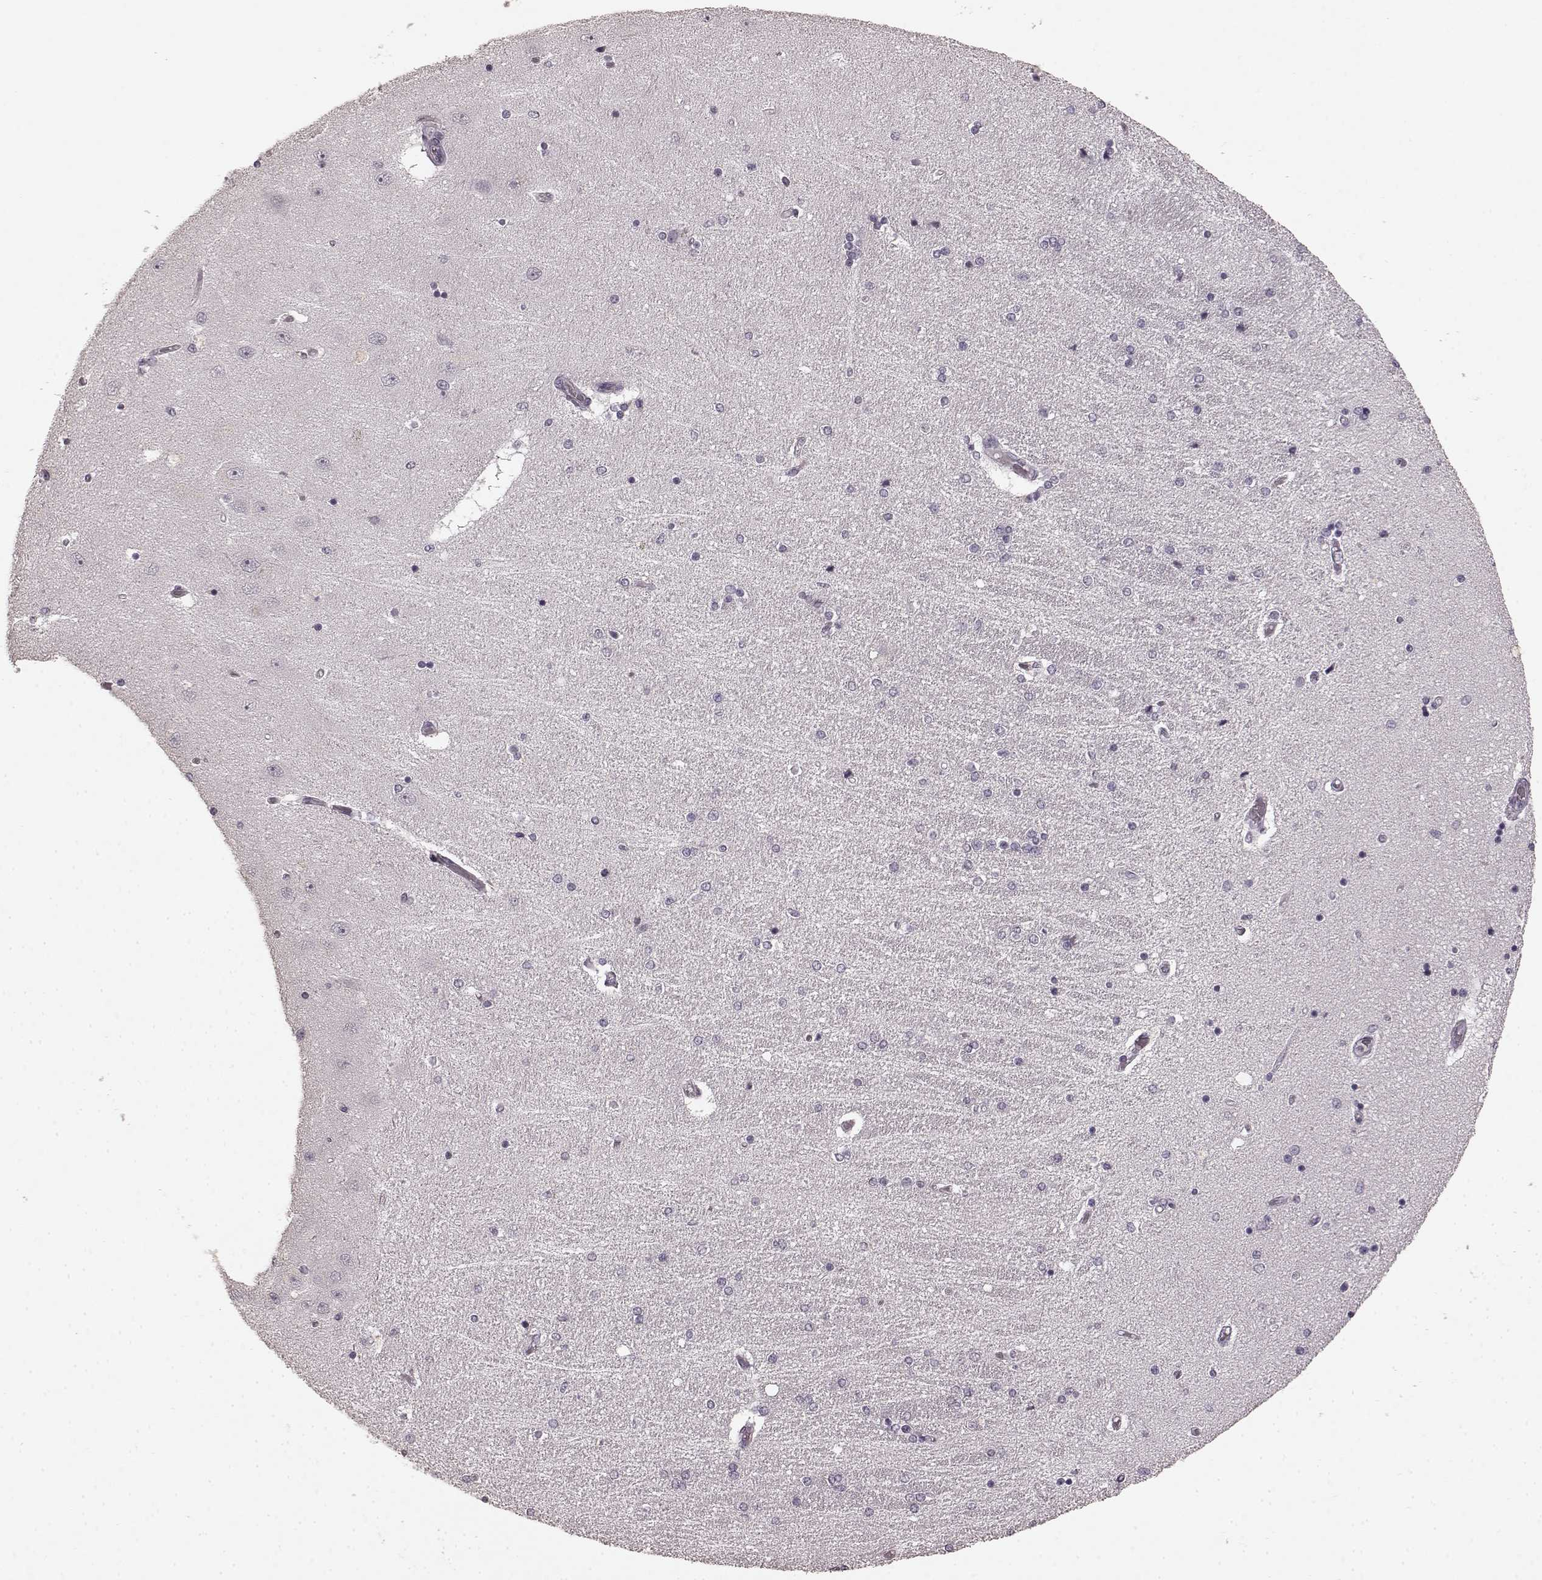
{"staining": {"intensity": "negative", "quantity": "none", "location": "none"}, "tissue": "hippocampus", "cell_type": "Glial cells", "image_type": "normal", "snomed": [{"axis": "morphology", "description": "Normal tissue, NOS"}, {"axis": "topography", "description": "Hippocampus"}], "caption": "Immunohistochemistry micrograph of unremarkable hippocampus stained for a protein (brown), which reveals no positivity in glial cells. The staining was performed using DAB to visualize the protein expression in brown, while the nuclei were stained in blue with hematoxylin (Magnification: 20x).", "gene": "CCNA2", "patient": {"sex": "female", "age": 54}}